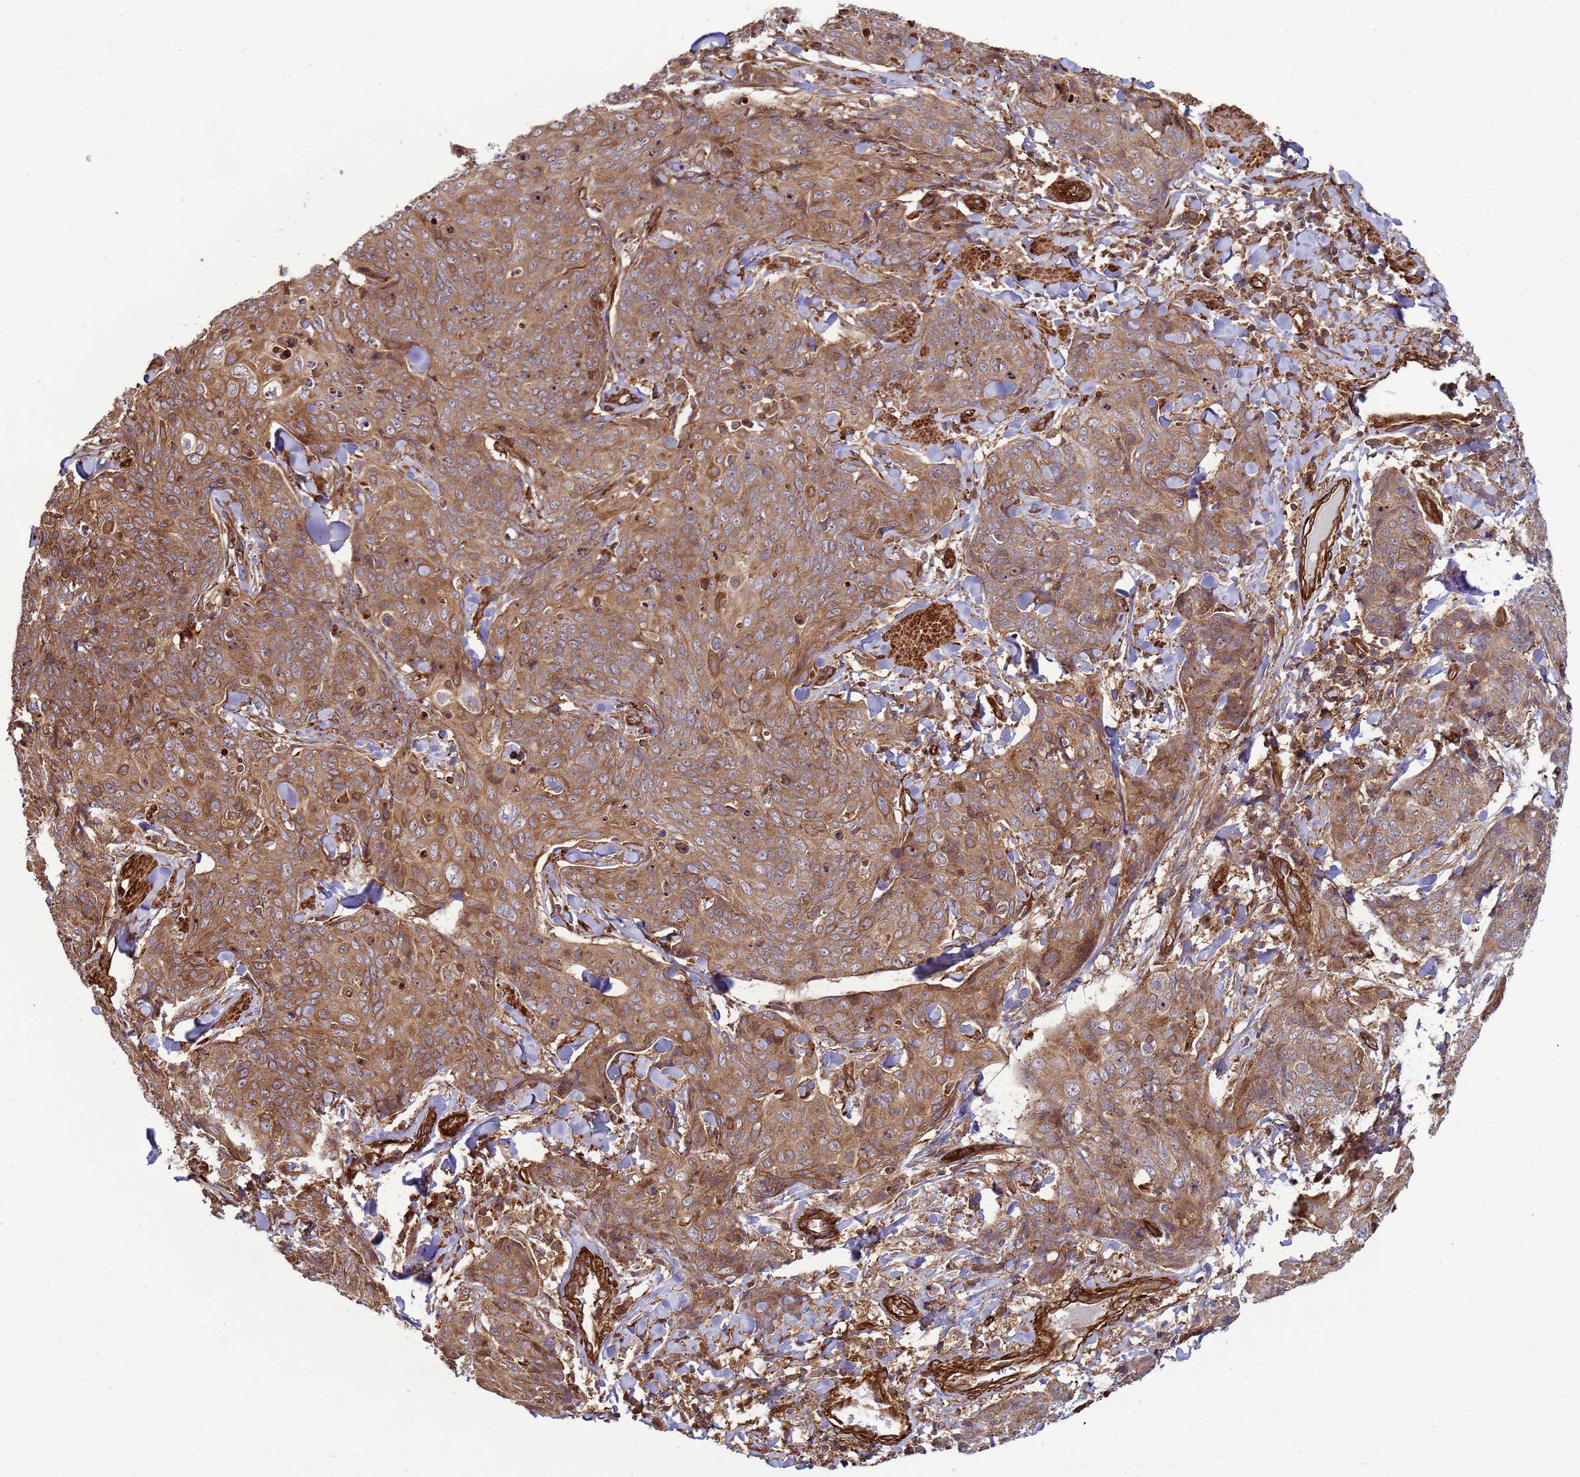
{"staining": {"intensity": "moderate", "quantity": ">75%", "location": "cytoplasmic/membranous"}, "tissue": "skin cancer", "cell_type": "Tumor cells", "image_type": "cancer", "snomed": [{"axis": "morphology", "description": "Squamous cell carcinoma, NOS"}, {"axis": "topography", "description": "Skin"}, {"axis": "topography", "description": "Vulva"}], "caption": "Immunohistochemistry (DAB (3,3'-diaminobenzidine)) staining of skin cancer demonstrates moderate cytoplasmic/membranous protein expression in approximately >75% of tumor cells.", "gene": "CNOT1", "patient": {"sex": "female", "age": 85}}